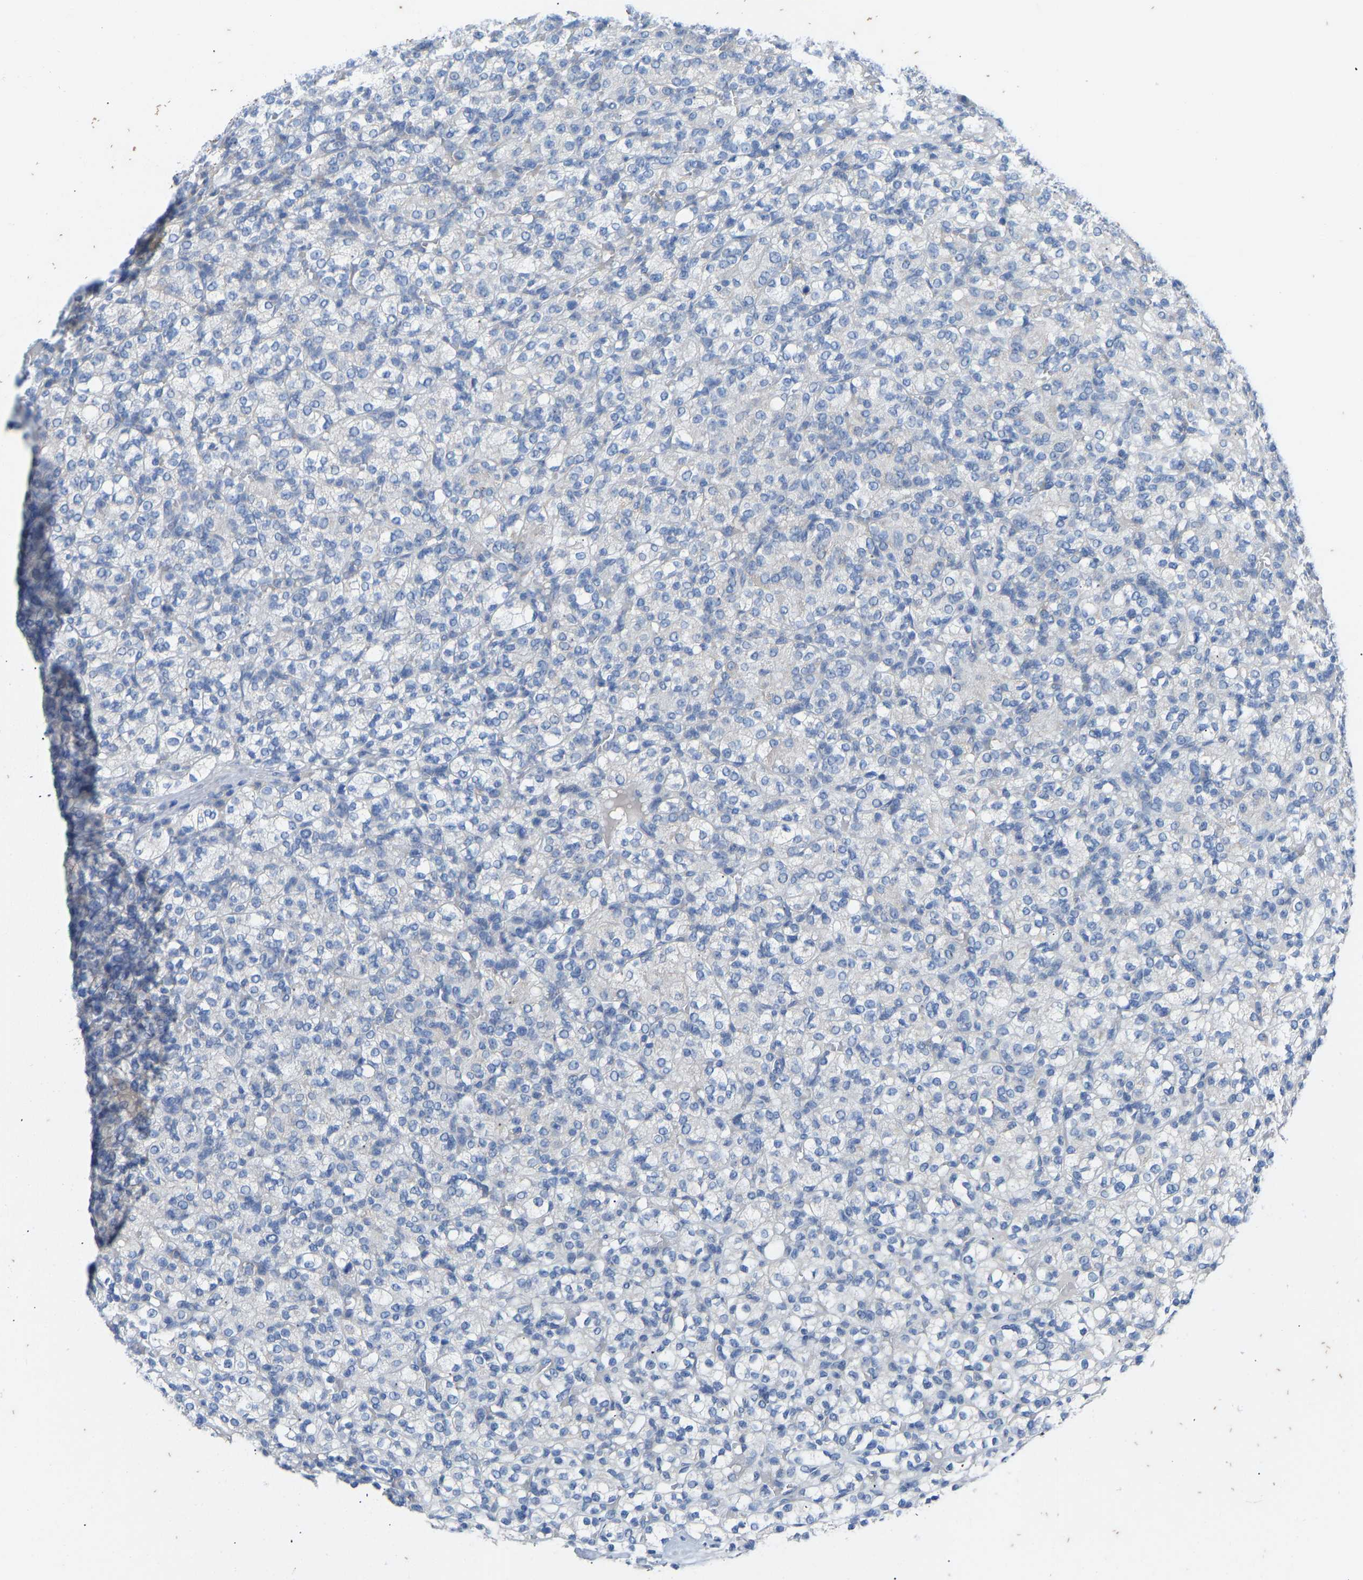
{"staining": {"intensity": "negative", "quantity": "none", "location": "none"}, "tissue": "renal cancer", "cell_type": "Tumor cells", "image_type": "cancer", "snomed": [{"axis": "morphology", "description": "Adenocarcinoma, NOS"}, {"axis": "topography", "description": "Kidney"}], "caption": "High magnification brightfield microscopy of renal cancer (adenocarcinoma) stained with DAB (brown) and counterstained with hematoxylin (blue): tumor cells show no significant positivity.", "gene": "OLIG2", "patient": {"sex": "male", "age": 77}}